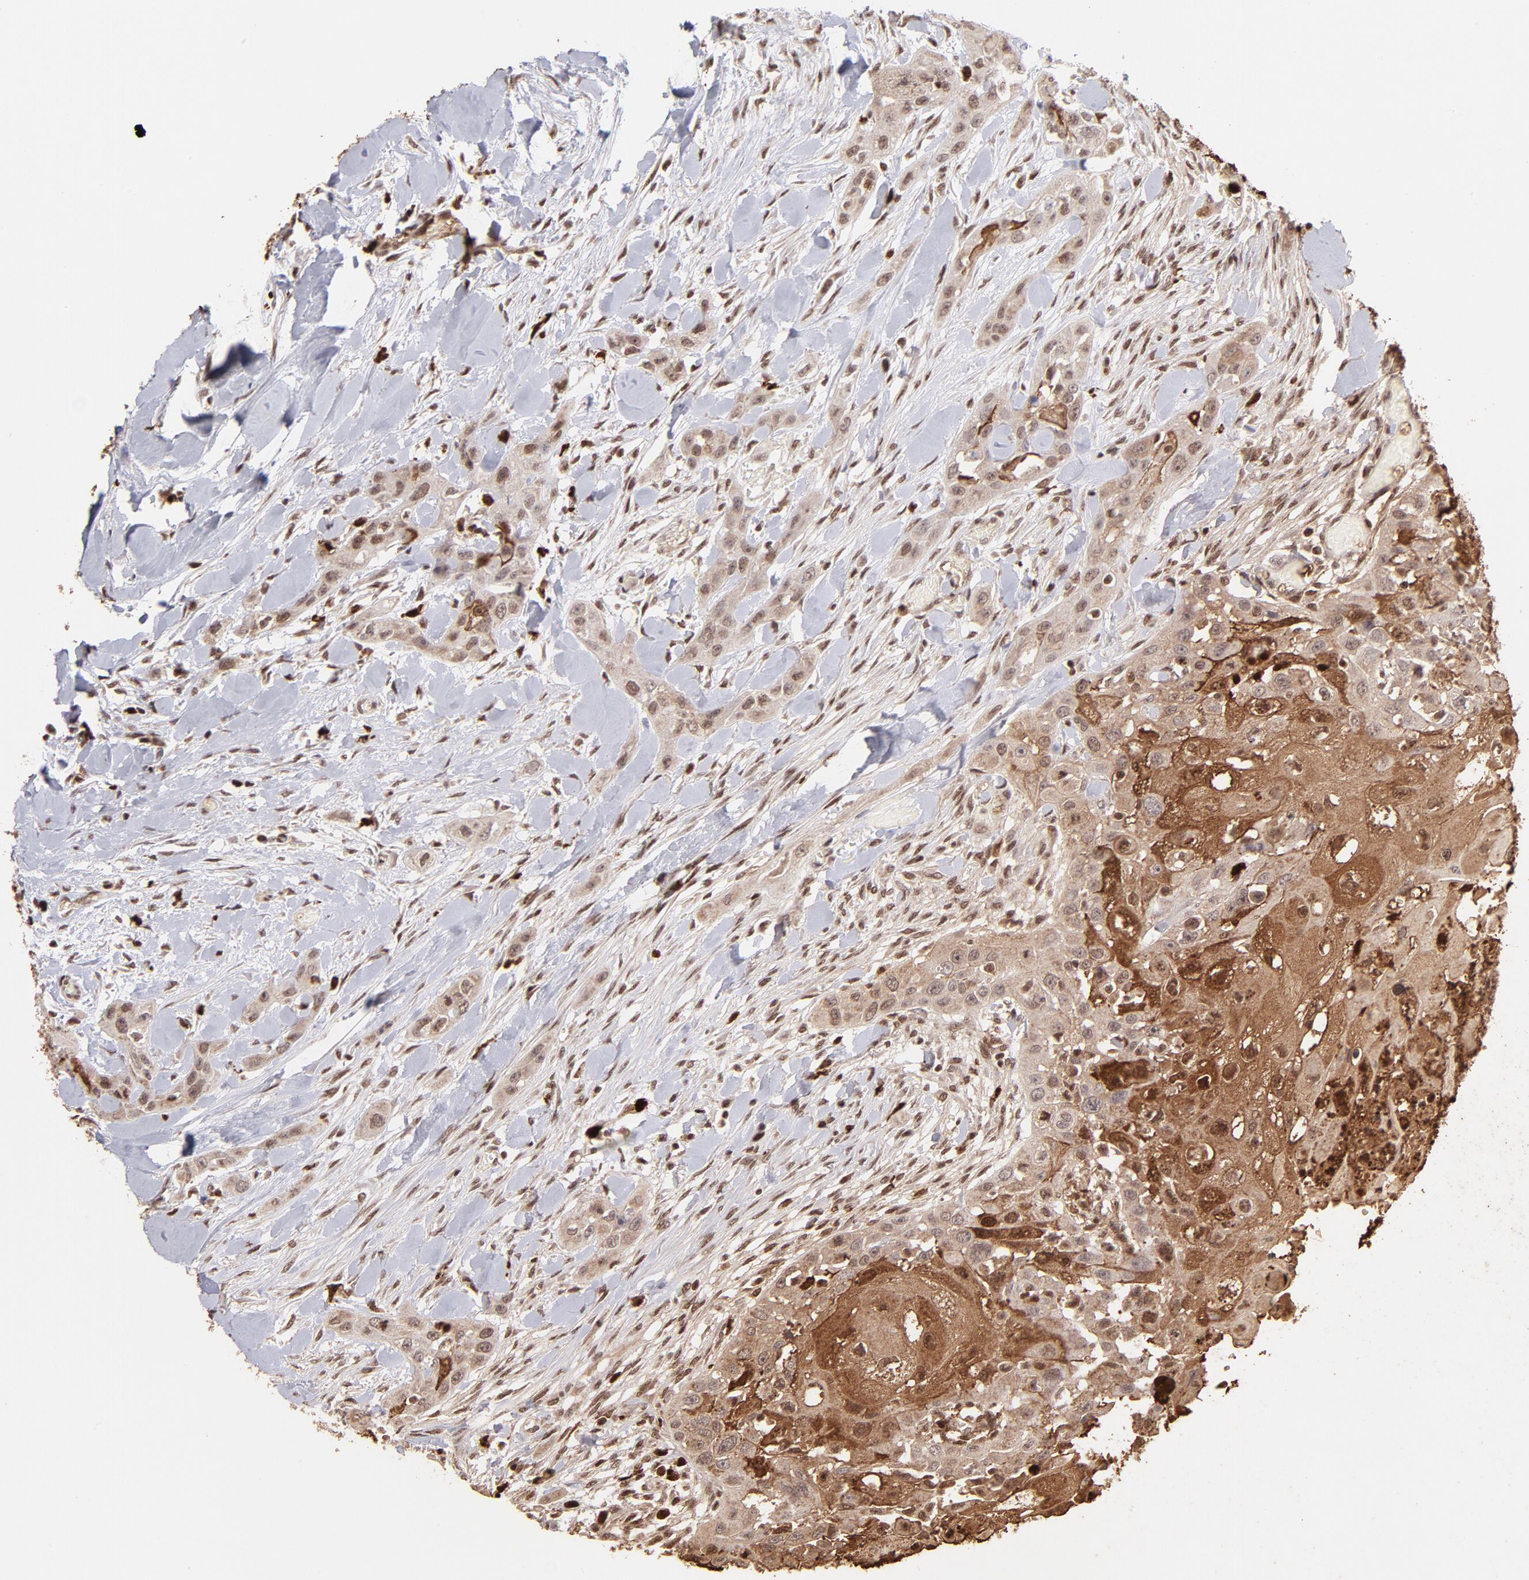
{"staining": {"intensity": "moderate", "quantity": ">75%", "location": "cytoplasmic/membranous,nuclear"}, "tissue": "head and neck cancer", "cell_type": "Tumor cells", "image_type": "cancer", "snomed": [{"axis": "morphology", "description": "Neoplasm, malignant, NOS"}, {"axis": "topography", "description": "Salivary gland"}, {"axis": "topography", "description": "Head-Neck"}], "caption": "A histopathology image showing moderate cytoplasmic/membranous and nuclear staining in about >75% of tumor cells in head and neck cancer, as visualized by brown immunohistochemical staining.", "gene": "ZFX", "patient": {"sex": "male", "age": 43}}